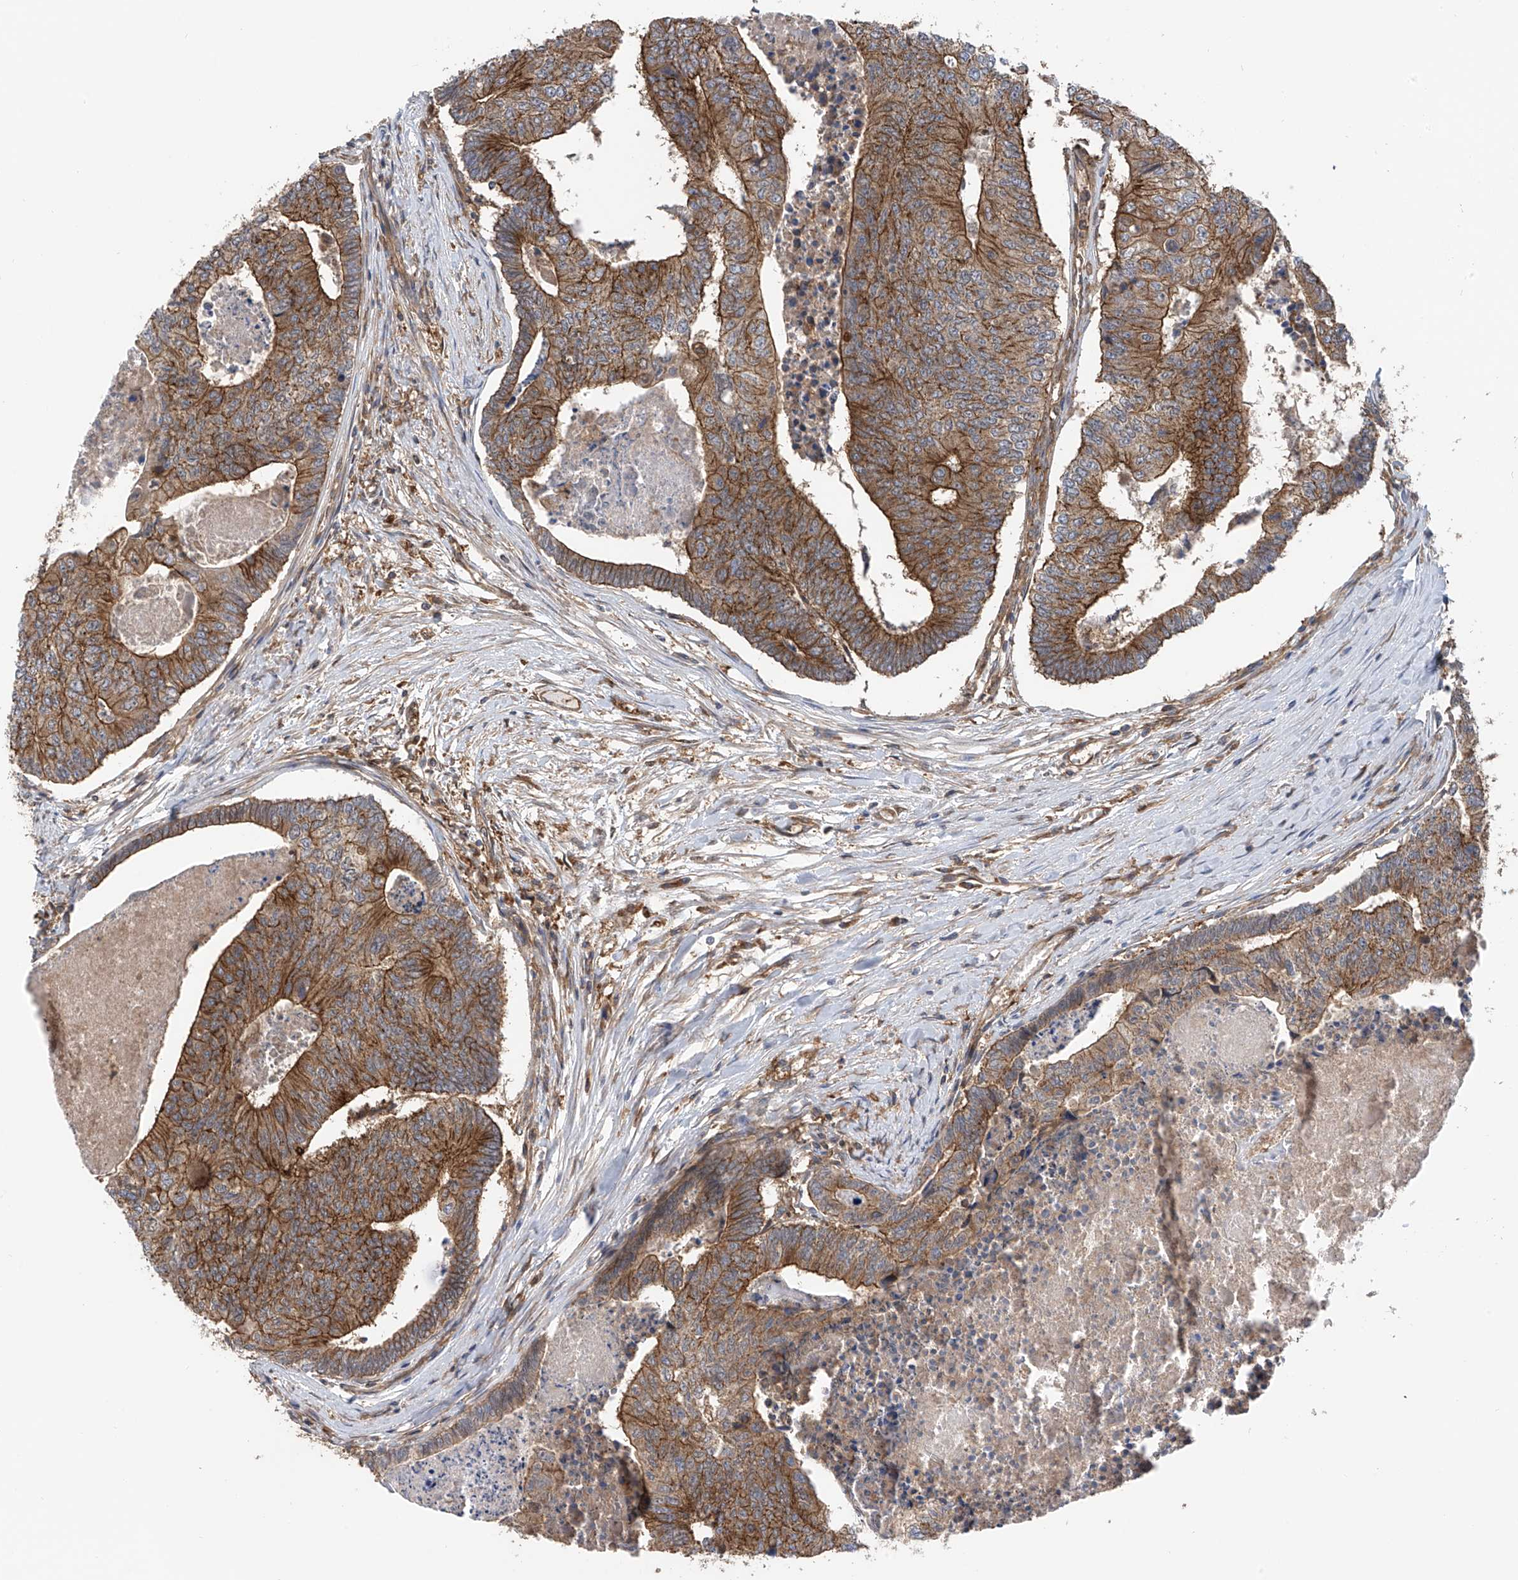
{"staining": {"intensity": "strong", "quantity": ">75%", "location": "cytoplasmic/membranous"}, "tissue": "colorectal cancer", "cell_type": "Tumor cells", "image_type": "cancer", "snomed": [{"axis": "morphology", "description": "Adenocarcinoma, NOS"}, {"axis": "topography", "description": "Colon"}], "caption": "The image displays a brown stain indicating the presence of a protein in the cytoplasmic/membranous of tumor cells in colorectal adenocarcinoma. The protein of interest is stained brown, and the nuclei are stained in blue (DAB IHC with brightfield microscopy, high magnification).", "gene": "CHPF", "patient": {"sex": "female", "age": 67}}